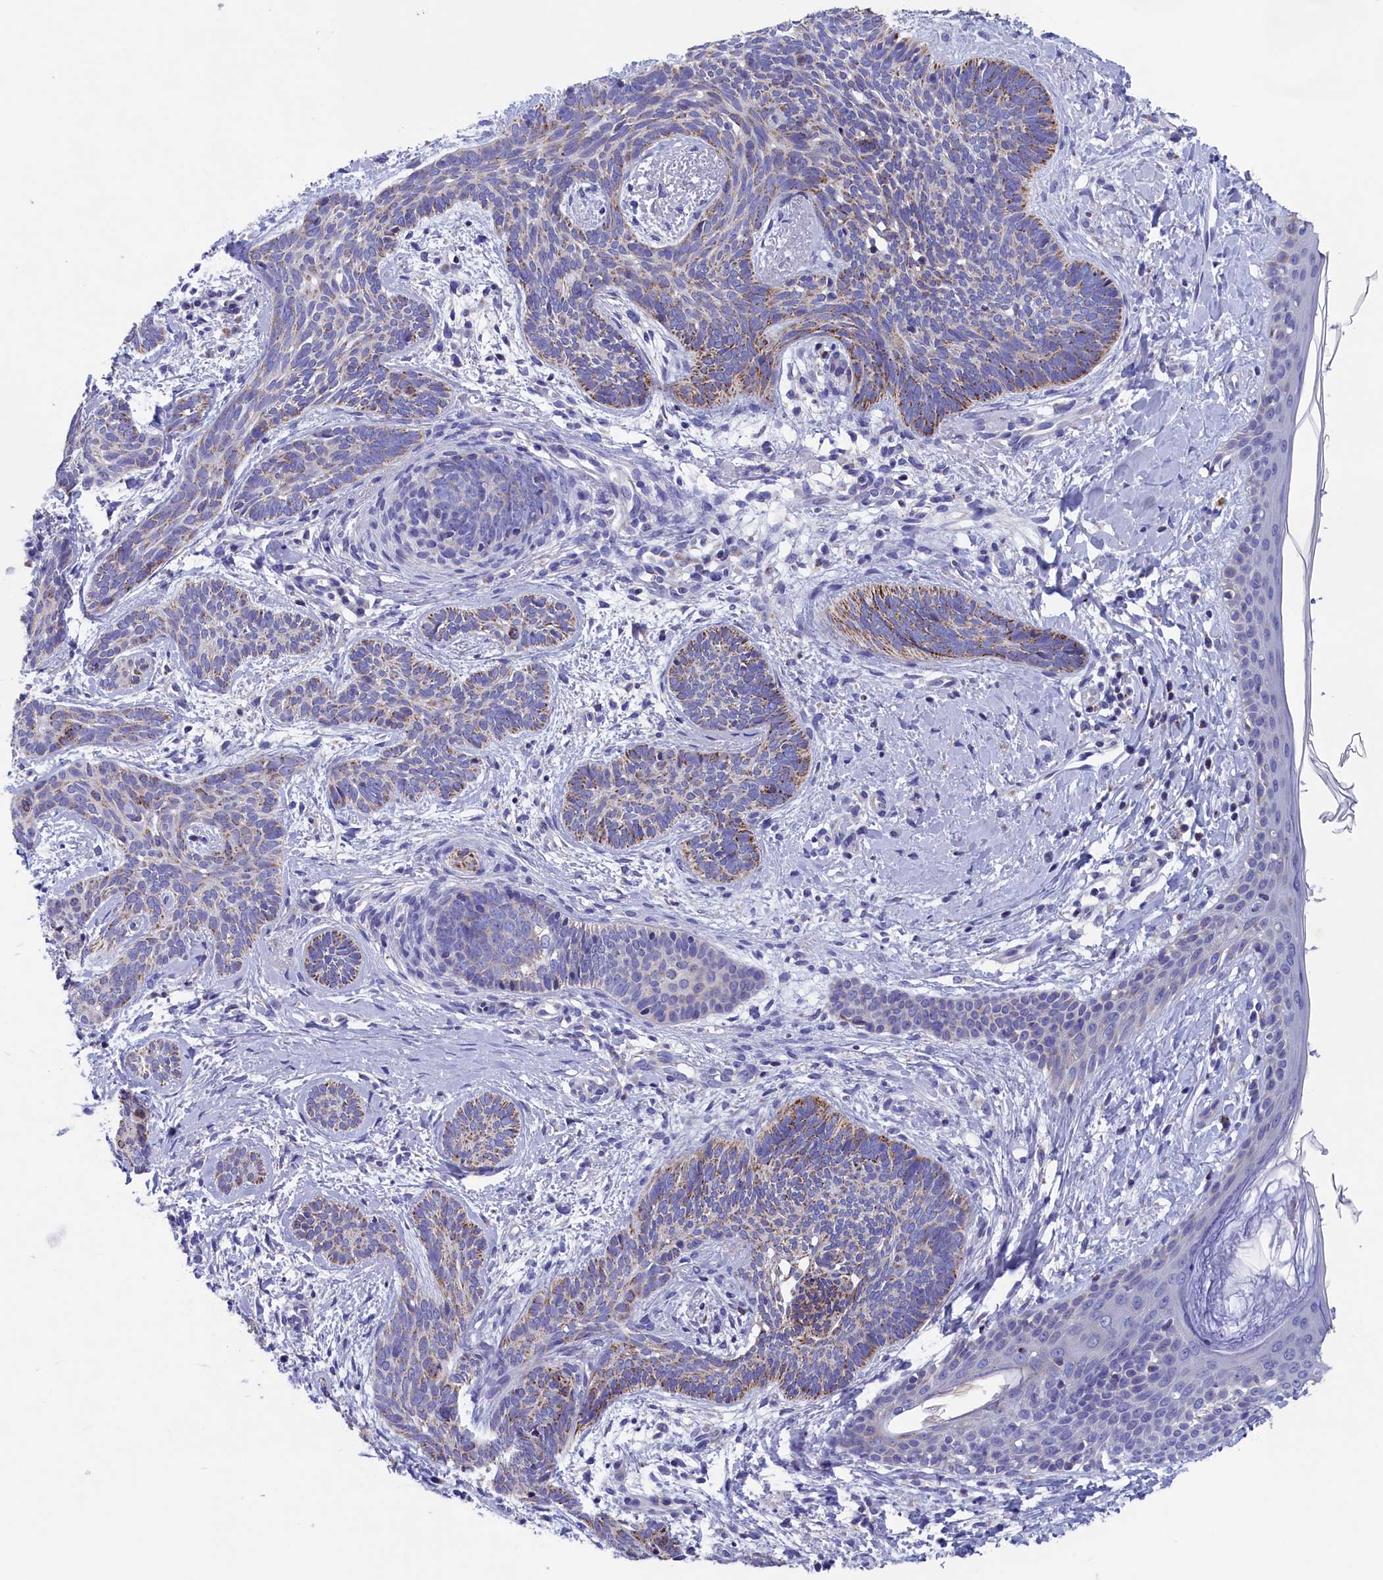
{"staining": {"intensity": "moderate", "quantity": "<25%", "location": "cytoplasmic/membranous"}, "tissue": "skin cancer", "cell_type": "Tumor cells", "image_type": "cancer", "snomed": [{"axis": "morphology", "description": "Basal cell carcinoma"}, {"axis": "topography", "description": "Skin"}], "caption": "Moderate cytoplasmic/membranous protein staining is appreciated in about <25% of tumor cells in skin basal cell carcinoma. The staining was performed using DAB to visualize the protein expression in brown, while the nuclei were stained in blue with hematoxylin (Magnification: 20x).", "gene": "PRDM12", "patient": {"sex": "female", "age": 81}}